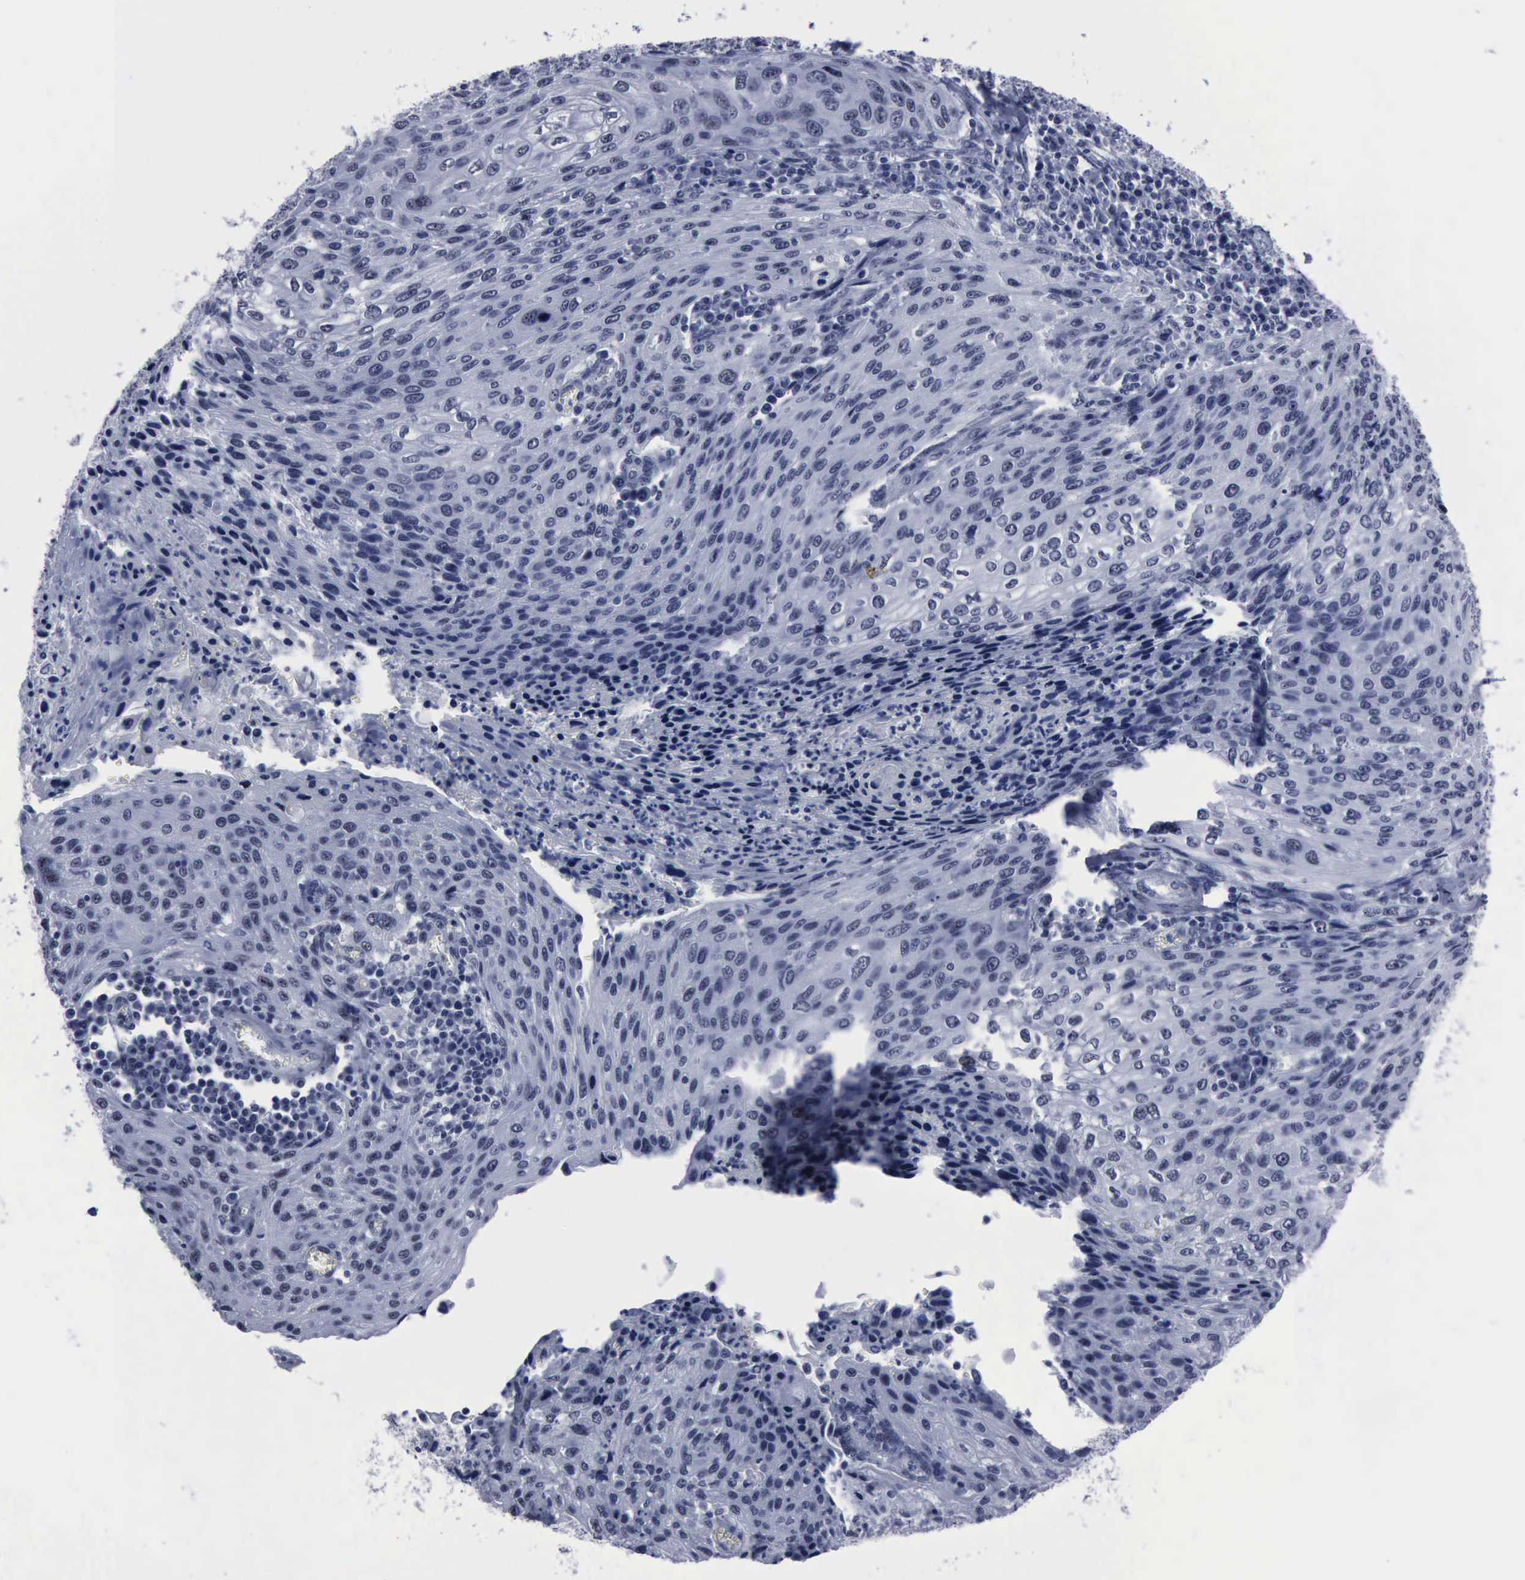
{"staining": {"intensity": "negative", "quantity": "none", "location": "none"}, "tissue": "cervical cancer", "cell_type": "Tumor cells", "image_type": "cancer", "snomed": [{"axis": "morphology", "description": "Squamous cell carcinoma, NOS"}, {"axis": "topography", "description": "Cervix"}], "caption": "Cervical cancer (squamous cell carcinoma) was stained to show a protein in brown. There is no significant staining in tumor cells.", "gene": "BRD1", "patient": {"sex": "female", "age": 32}}